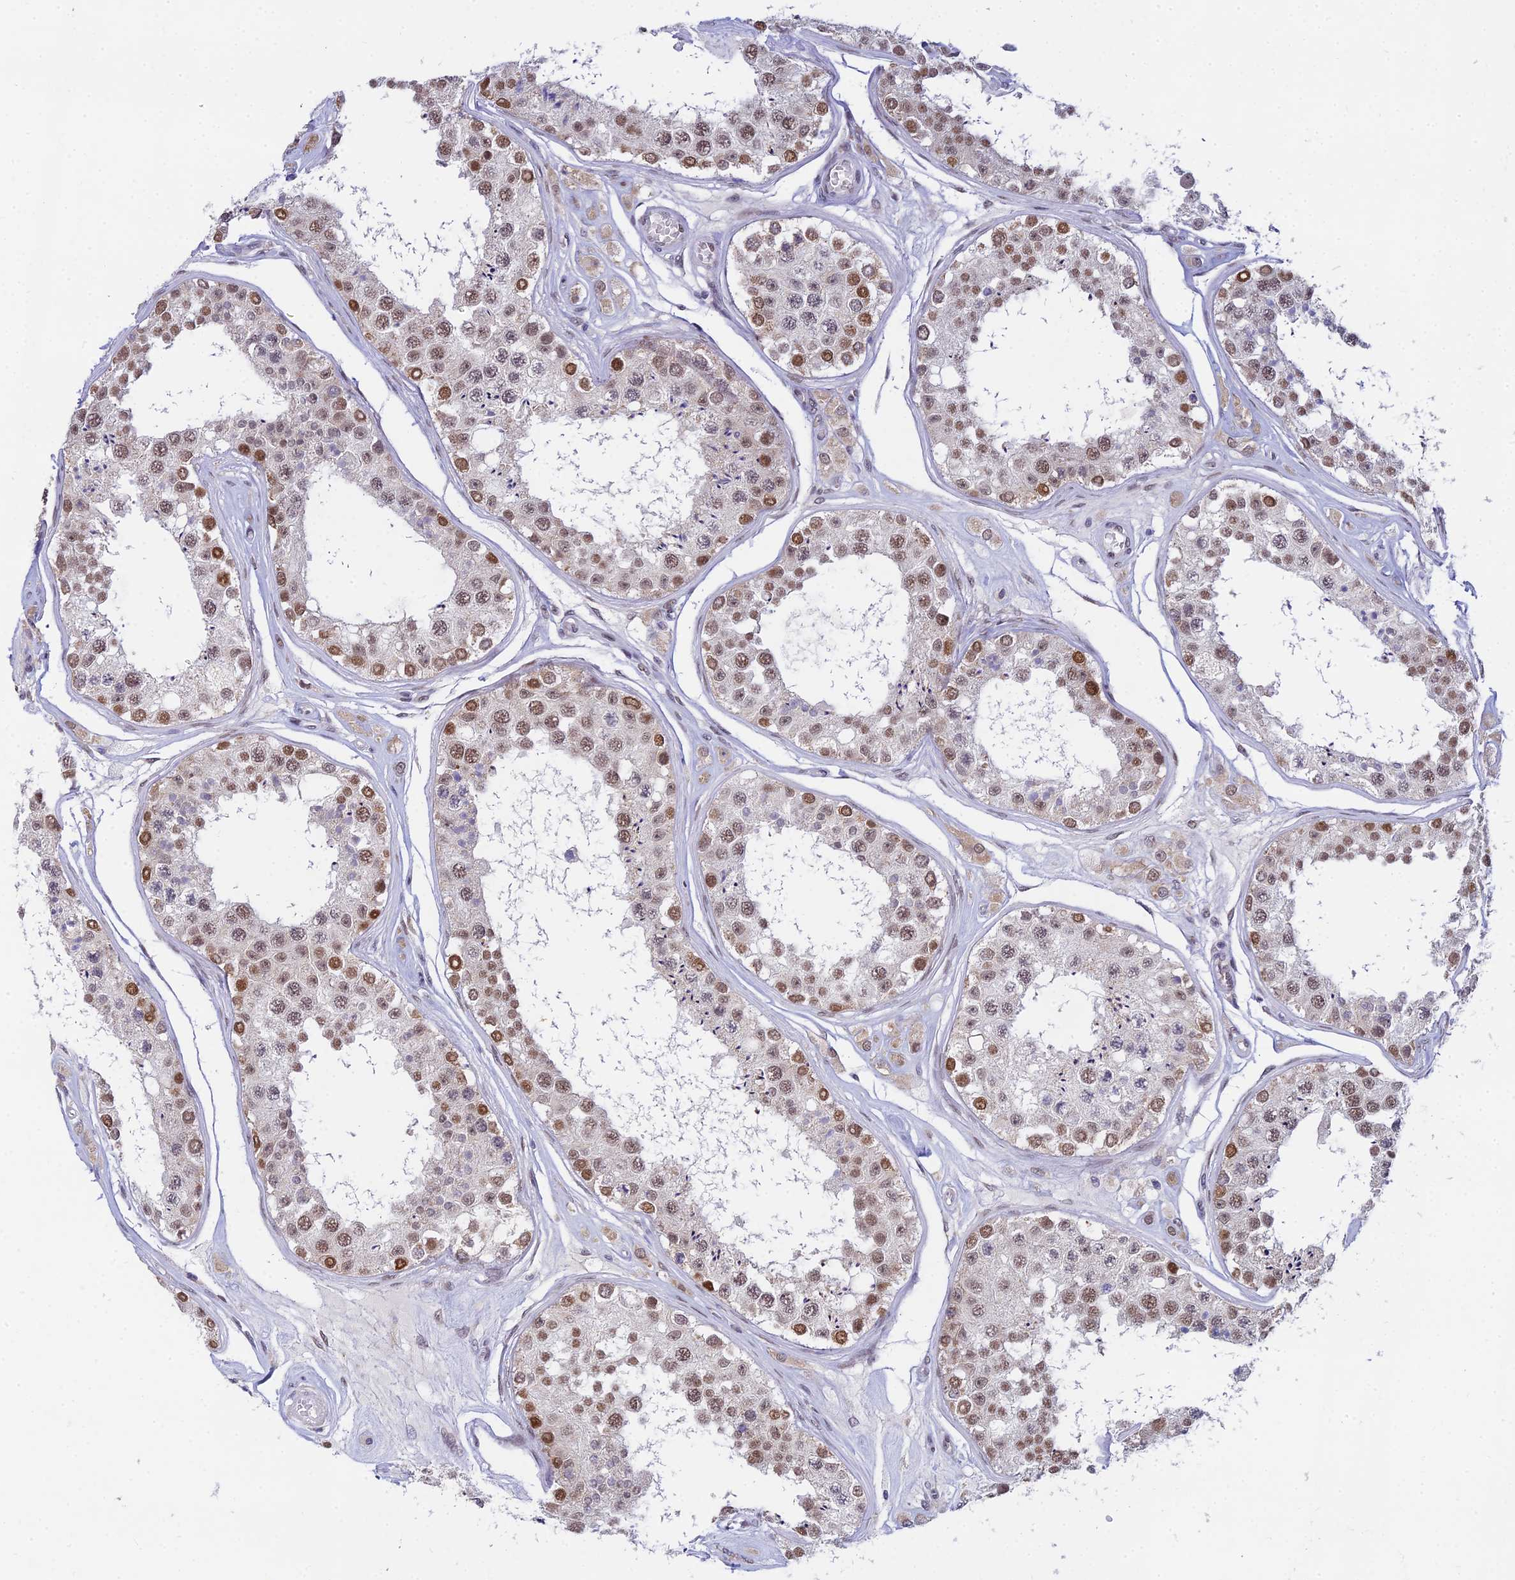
{"staining": {"intensity": "moderate", "quantity": ">75%", "location": "nuclear"}, "tissue": "testis", "cell_type": "Cells in seminiferous ducts", "image_type": "normal", "snomed": [{"axis": "morphology", "description": "Normal tissue, NOS"}, {"axis": "topography", "description": "Testis"}], "caption": "High-magnification brightfield microscopy of normal testis stained with DAB (3,3'-diaminobenzidine) (brown) and counterstained with hematoxylin (blue). cells in seminiferous ducts exhibit moderate nuclear expression is seen in approximately>75% of cells.", "gene": "C2orf49", "patient": {"sex": "male", "age": 25}}